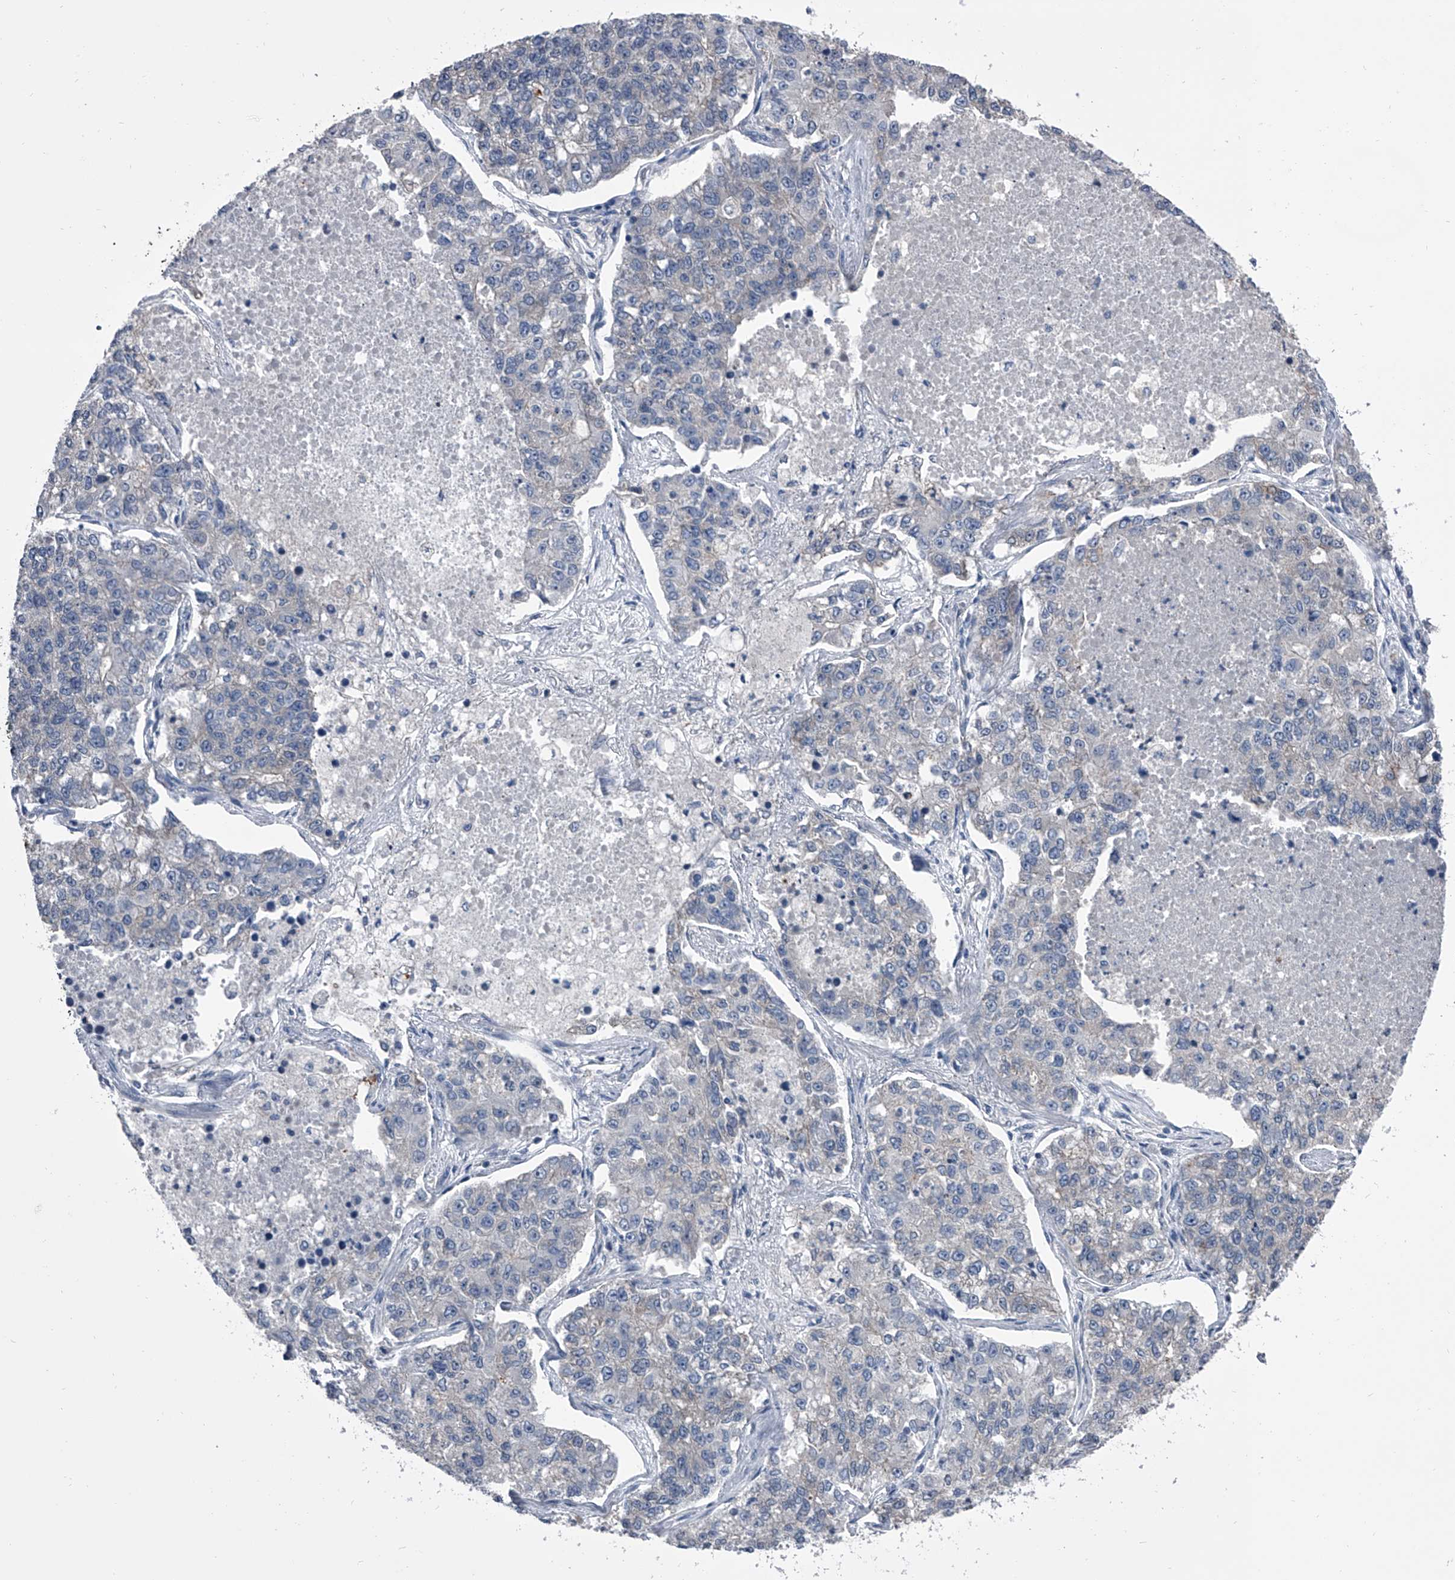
{"staining": {"intensity": "negative", "quantity": "none", "location": "none"}, "tissue": "lung cancer", "cell_type": "Tumor cells", "image_type": "cancer", "snomed": [{"axis": "morphology", "description": "Adenocarcinoma, NOS"}, {"axis": "topography", "description": "Lung"}], "caption": "Protein analysis of lung adenocarcinoma displays no significant expression in tumor cells.", "gene": "PIP5K1A", "patient": {"sex": "male", "age": 49}}